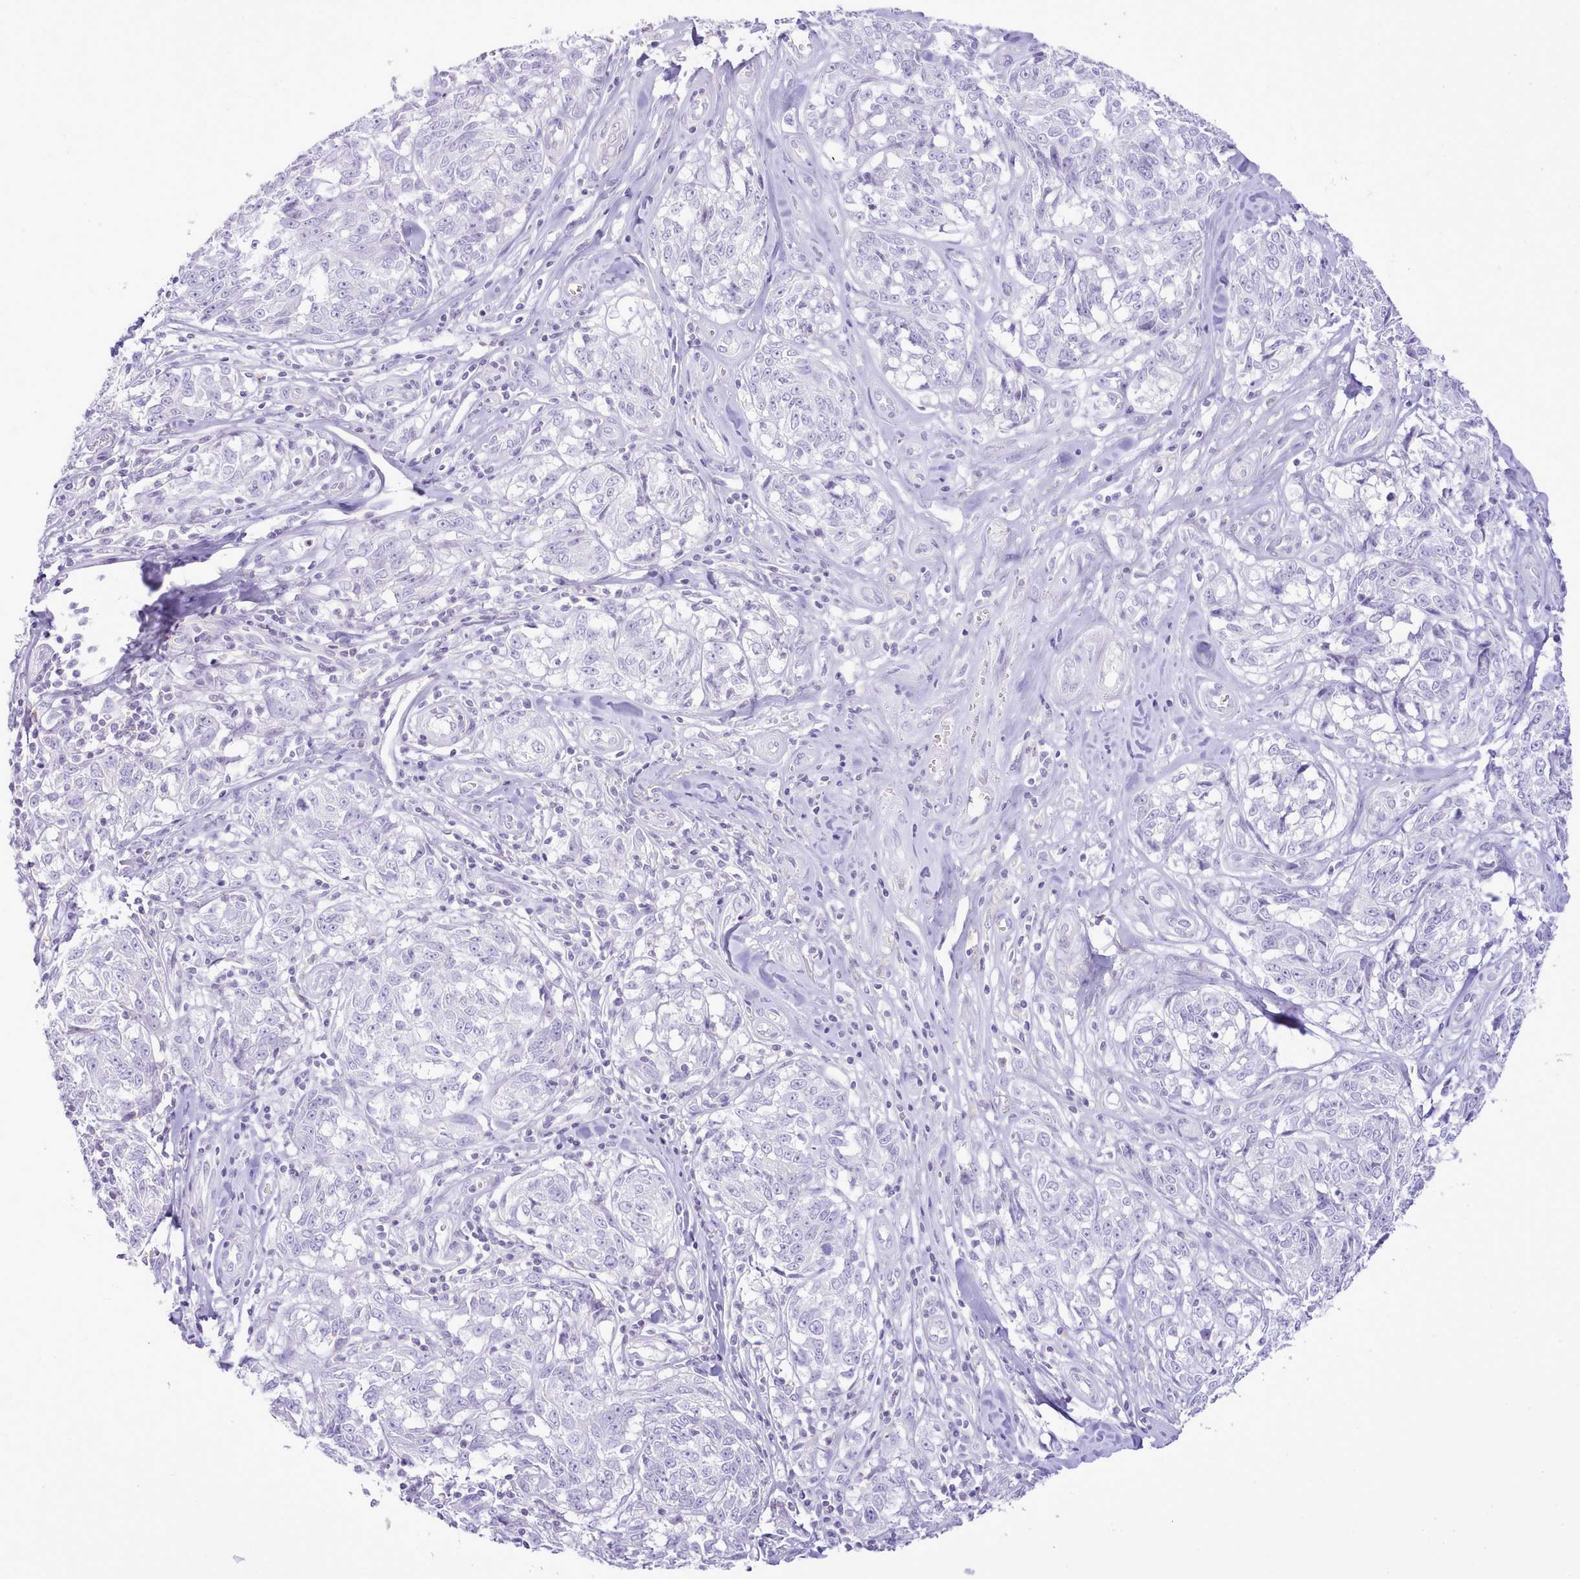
{"staining": {"intensity": "negative", "quantity": "none", "location": "none"}, "tissue": "melanoma", "cell_type": "Tumor cells", "image_type": "cancer", "snomed": [{"axis": "morphology", "description": "Normal tissue, NOS"}, {"axis": "morphology", "description": "Malignant melanoma, NOS"}, {"axis": "topography", "description": "Skin"}], "caption": "Immunohistochemistry micrograph of melanoma stained for a protein (brown), which exhibits no staining in tumor cells.", "gene": "MDFI", "patient": {"sex": "female", "age": 64}}